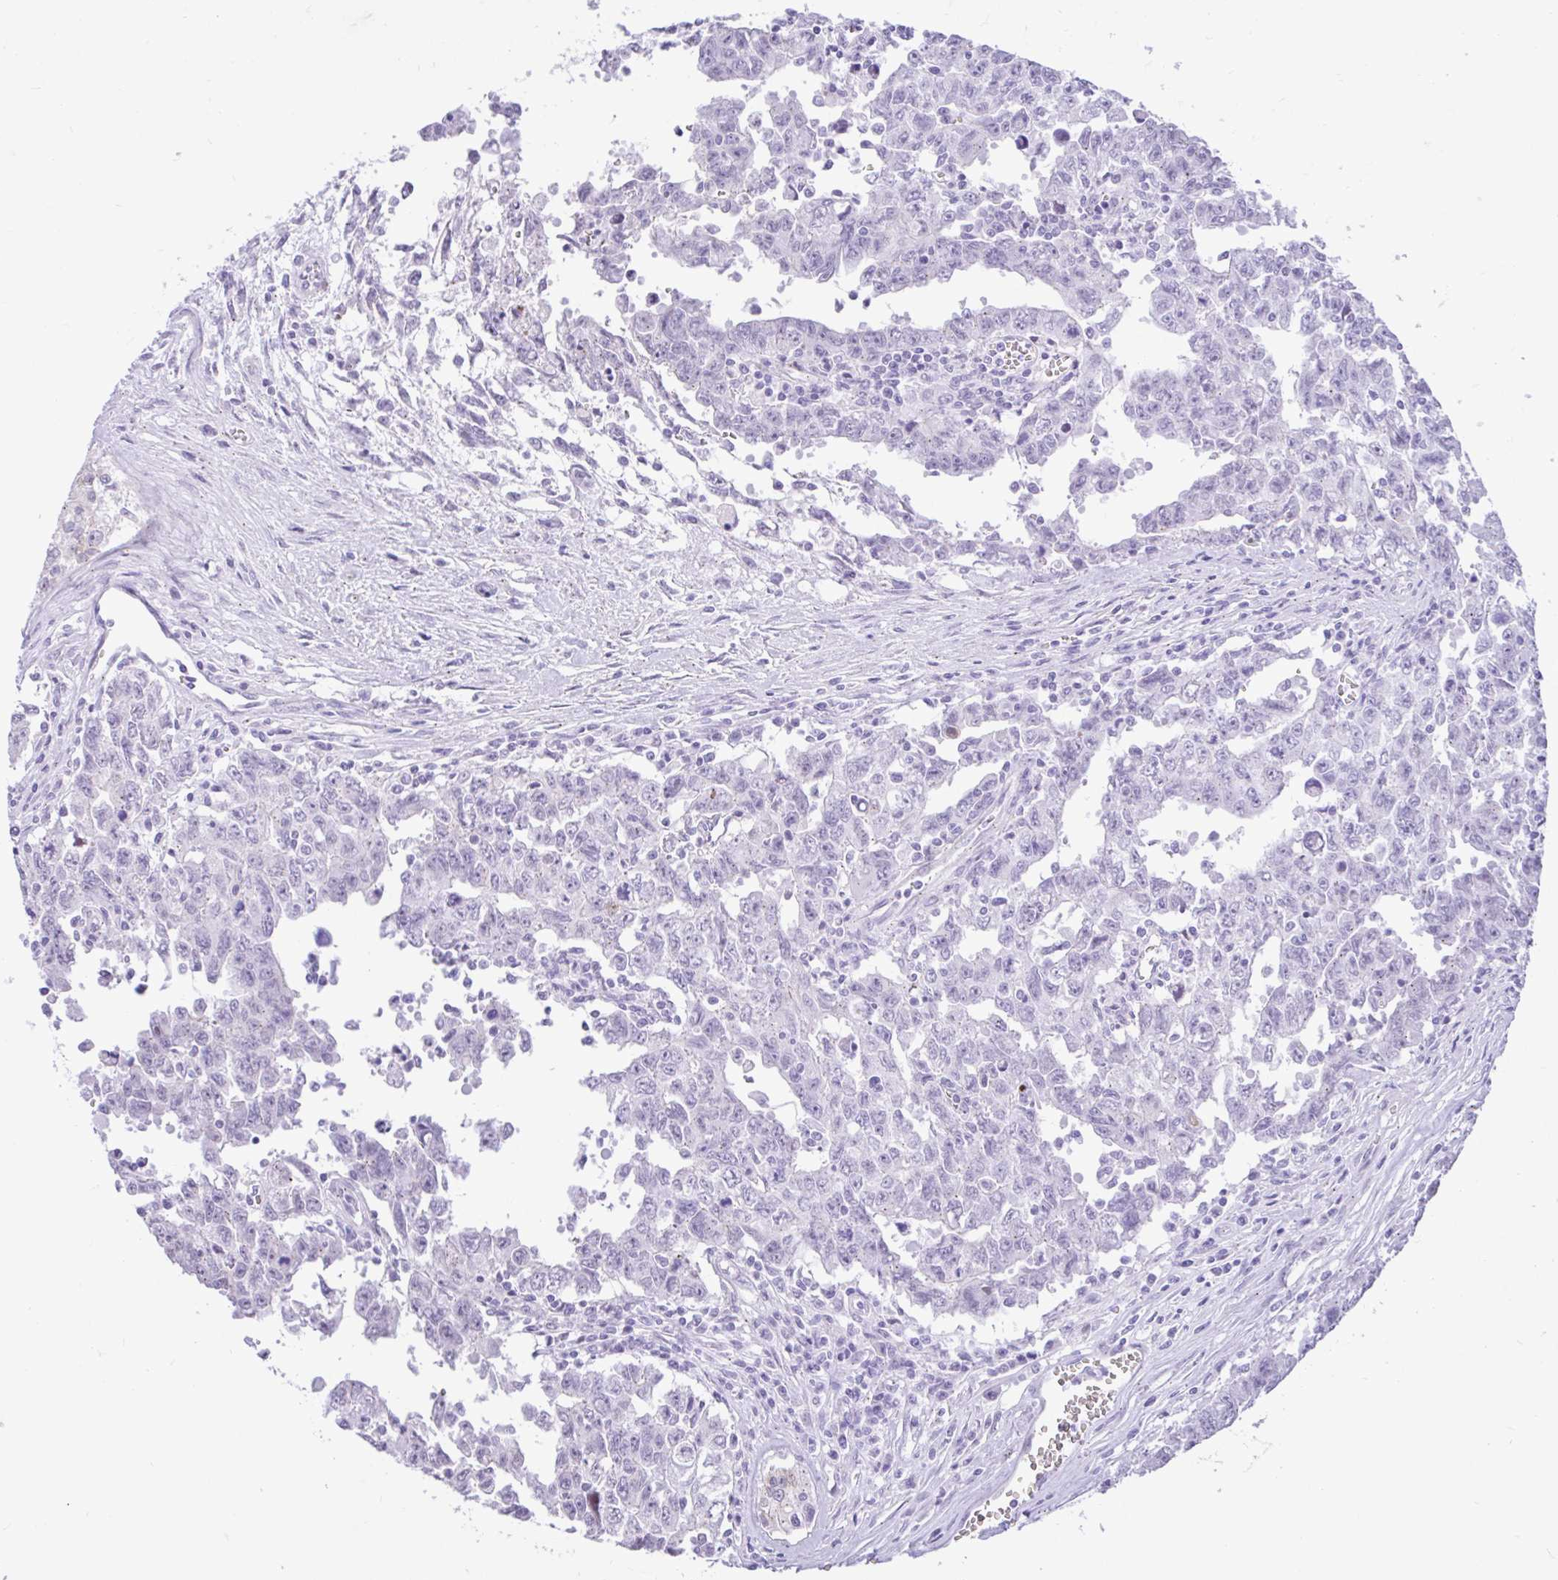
{"staining": {"intensity": "negative", "quantity": "none", "location": "none"}, "tissue": "testis cancer", "cell_type": "Tumor cells", "image_type": "cancer", "snomed": [{"axis": "morphology", "description": "Carcinoma, Embryonal, NOS"}, {"axis": "topography", "description": "Testis"}], "caption": "IHC image of testis cancer stained for a protein (brown), which reveals no expression in tumor cells.", "gene": "REEP1", "patient": {"sex": "male", "age": 24}}